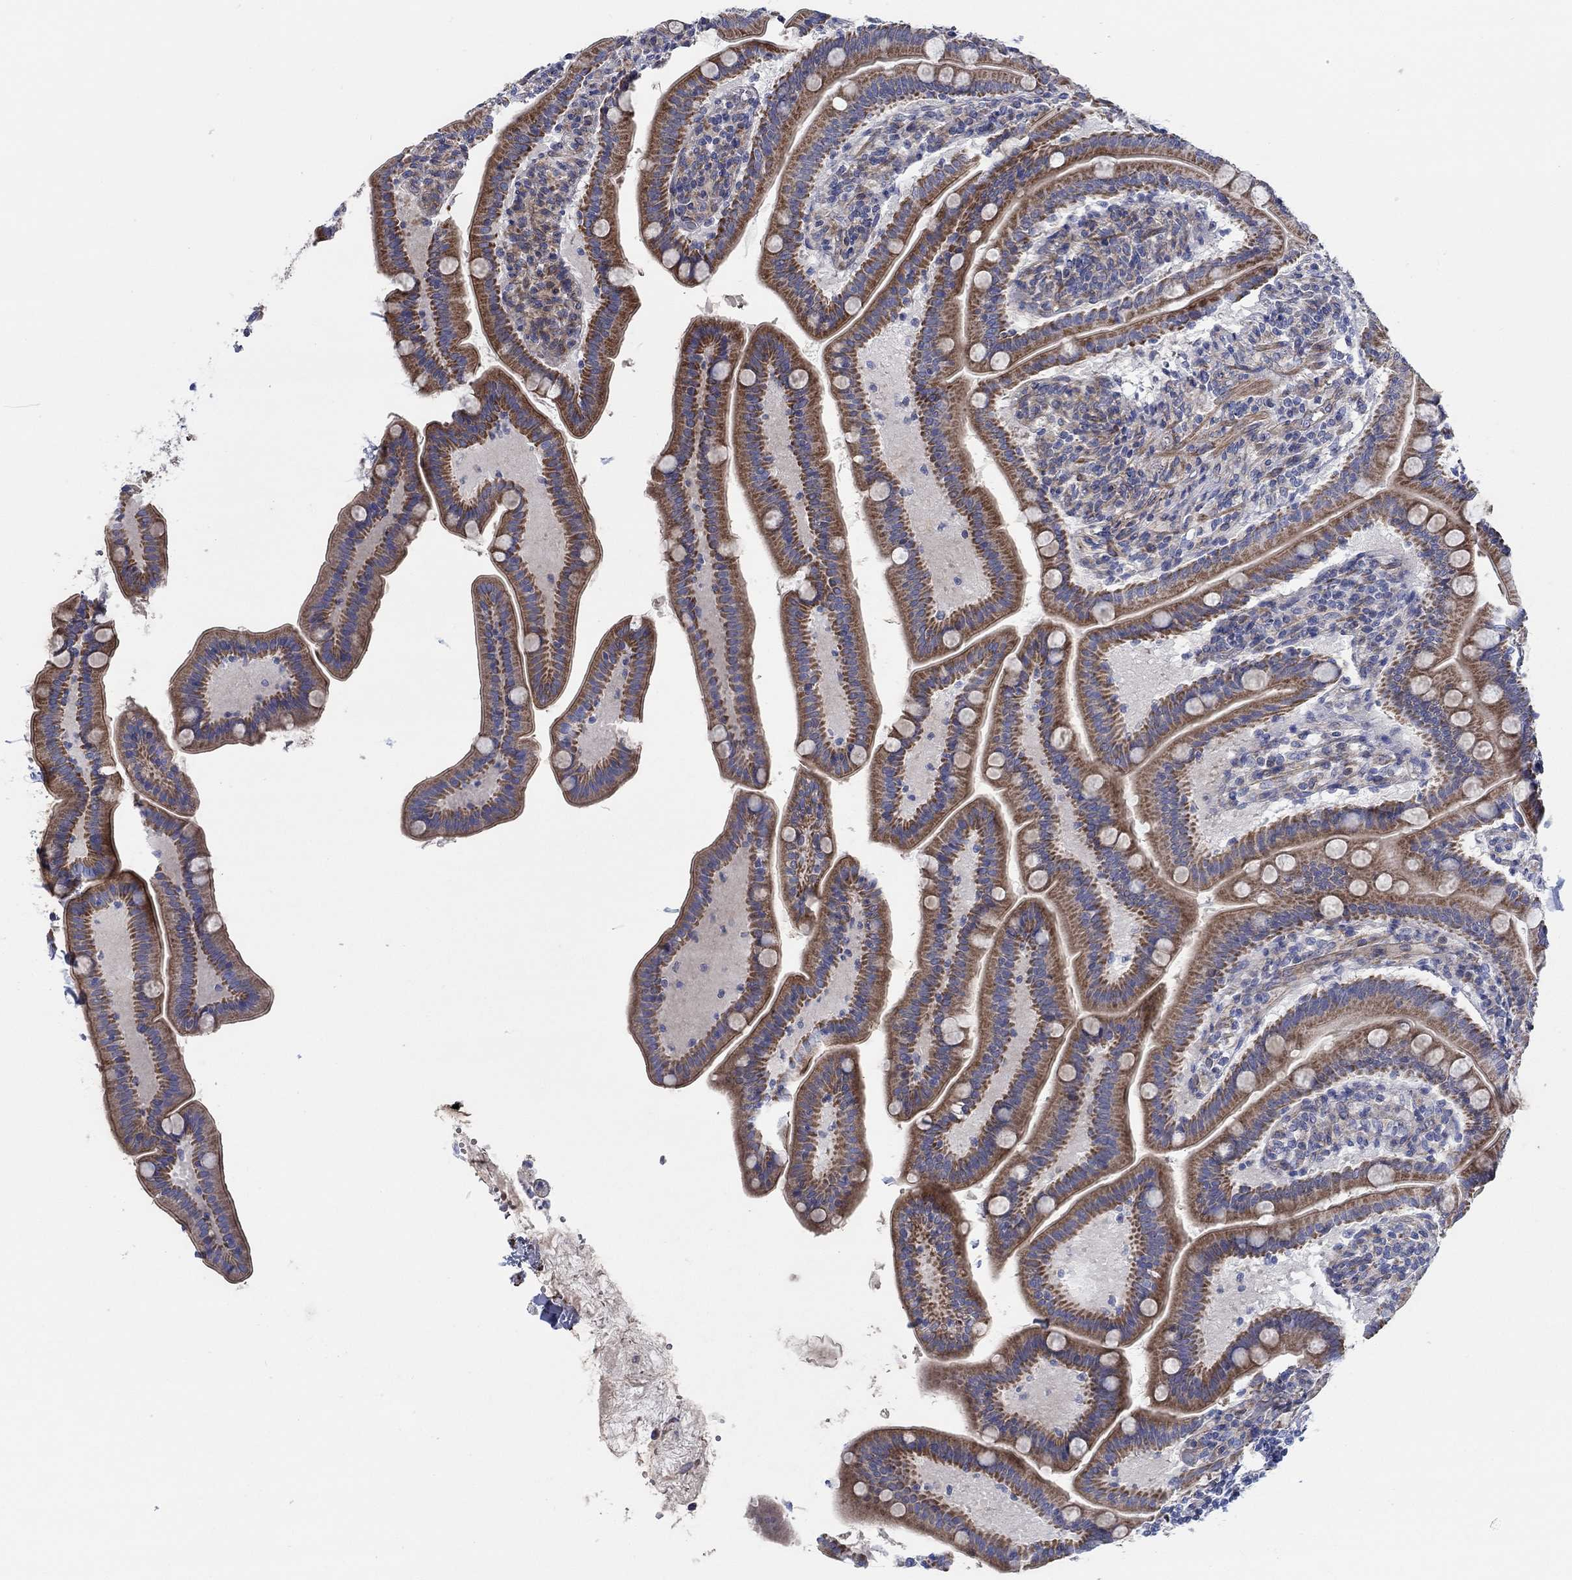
{"staining": {"intensity": "moderate", "quantity": ">75%", "location": "cytoplasmic/membranous"}, "tissue": "small intestine", "cell_type": "Glandular cells", "image_type": "normal", "snomed": [{"axis": "morphology", "description": "Normal tissue, NOS"}, {"axis": "topography", "description": "Small intestine"}], "caption": "Immunohistochemical staining of normal human small intestine displays moderate cytoplasmic/membranous protein expression in approximately >75% of glandular cells.", "gene": "FMN1", "patient": {"sex": "male", "age": 66}}